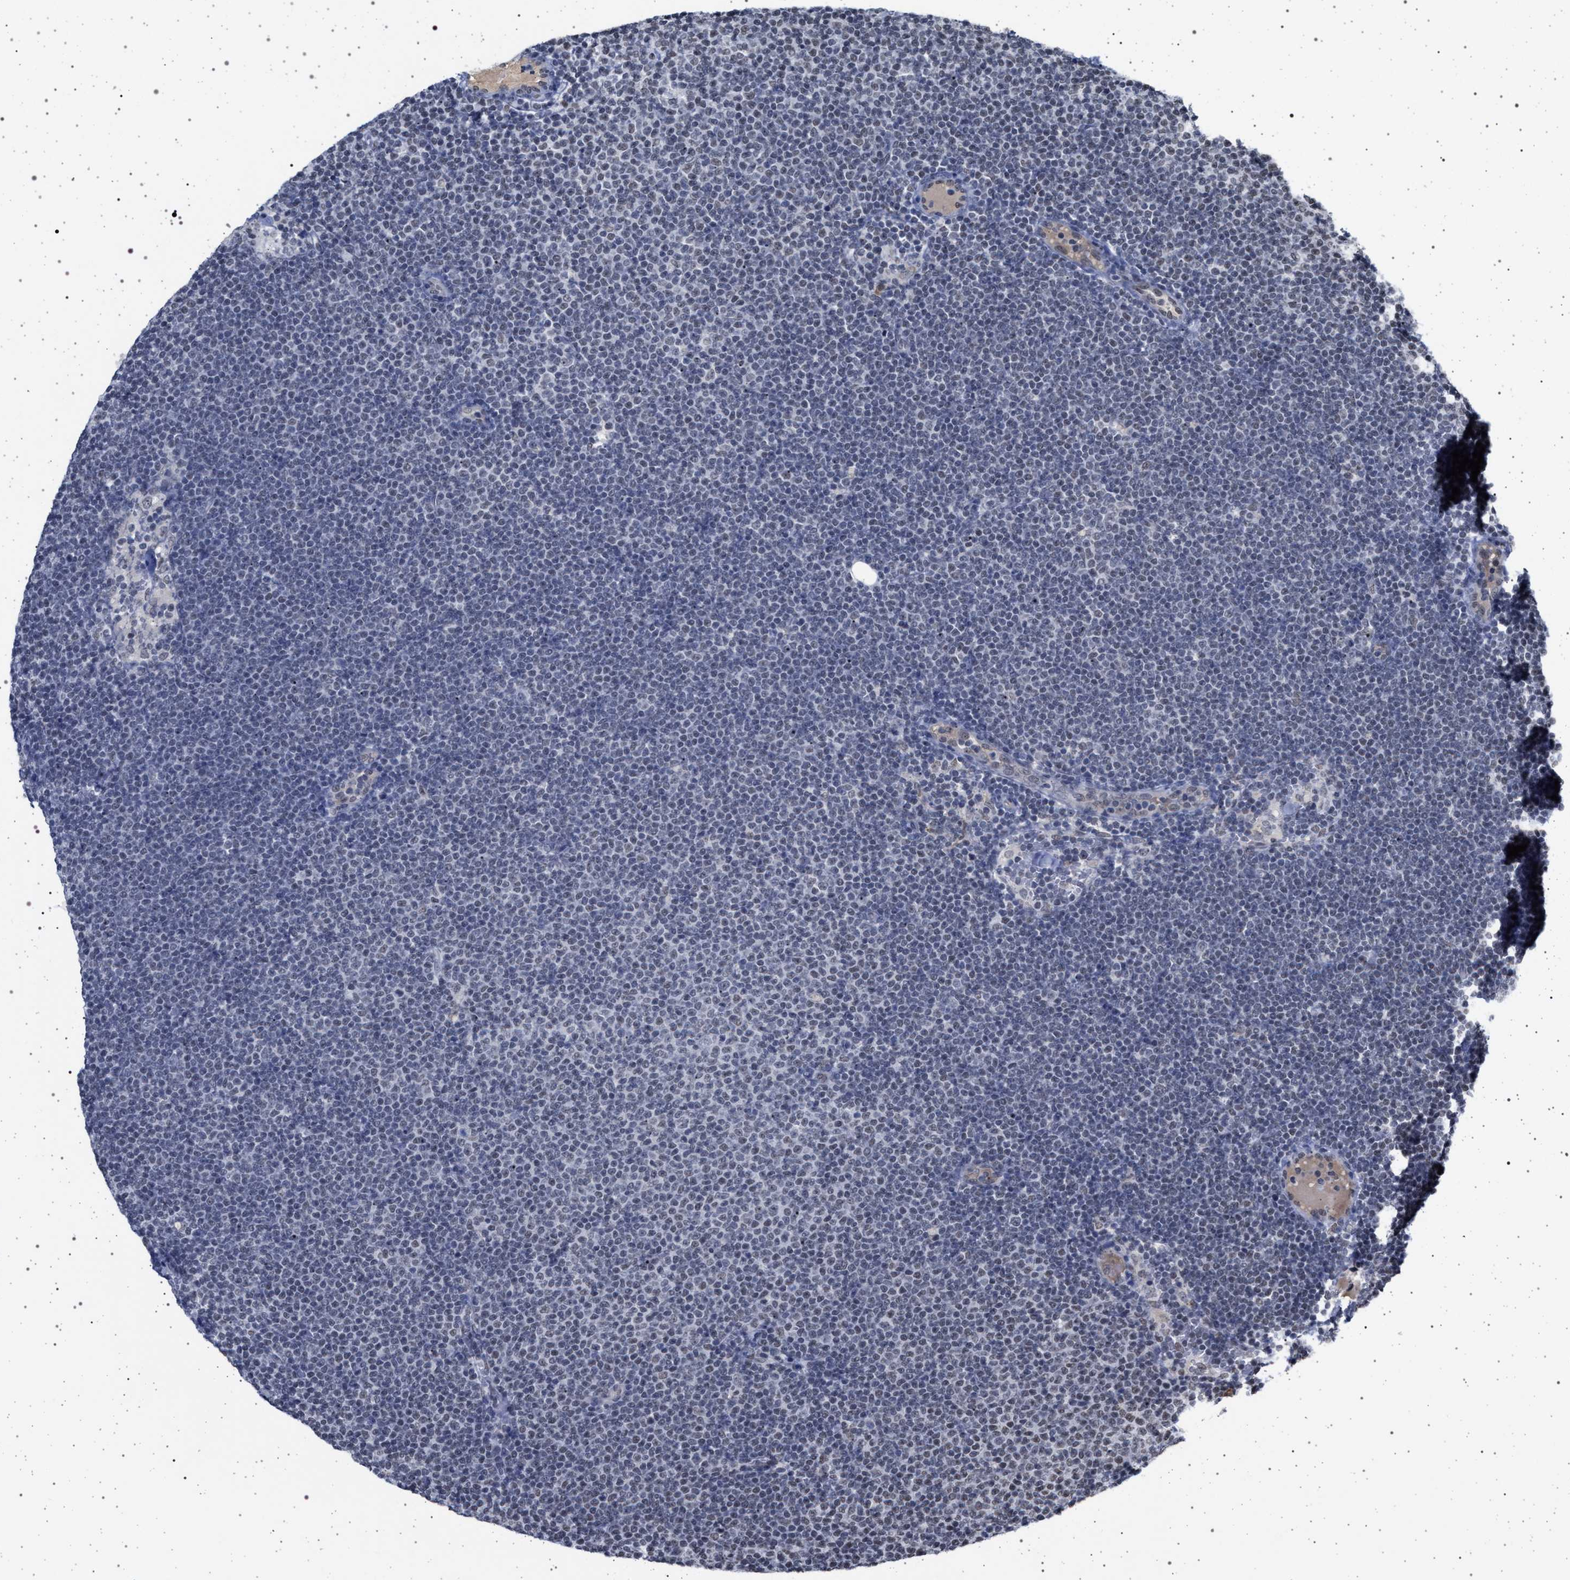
{"staining": {"intensity": "negative", "quantity": "none", "location": "none"}, "tissue": "lymphoma", "cell_type": "Tumor cells", "image_type": "cancer", "snomed": [{"axis": "morphology", "description": "Malignant lymphoma, non-Hodgkin's type, Low grade"}, {"axis": "topography", "description": "Lymph node"}], "caption": "The image demonstrates no significant positivity in tumor cells of lymphoma.", "gene": "PHF12", "patient": {"sex": "female", "age": 53}}